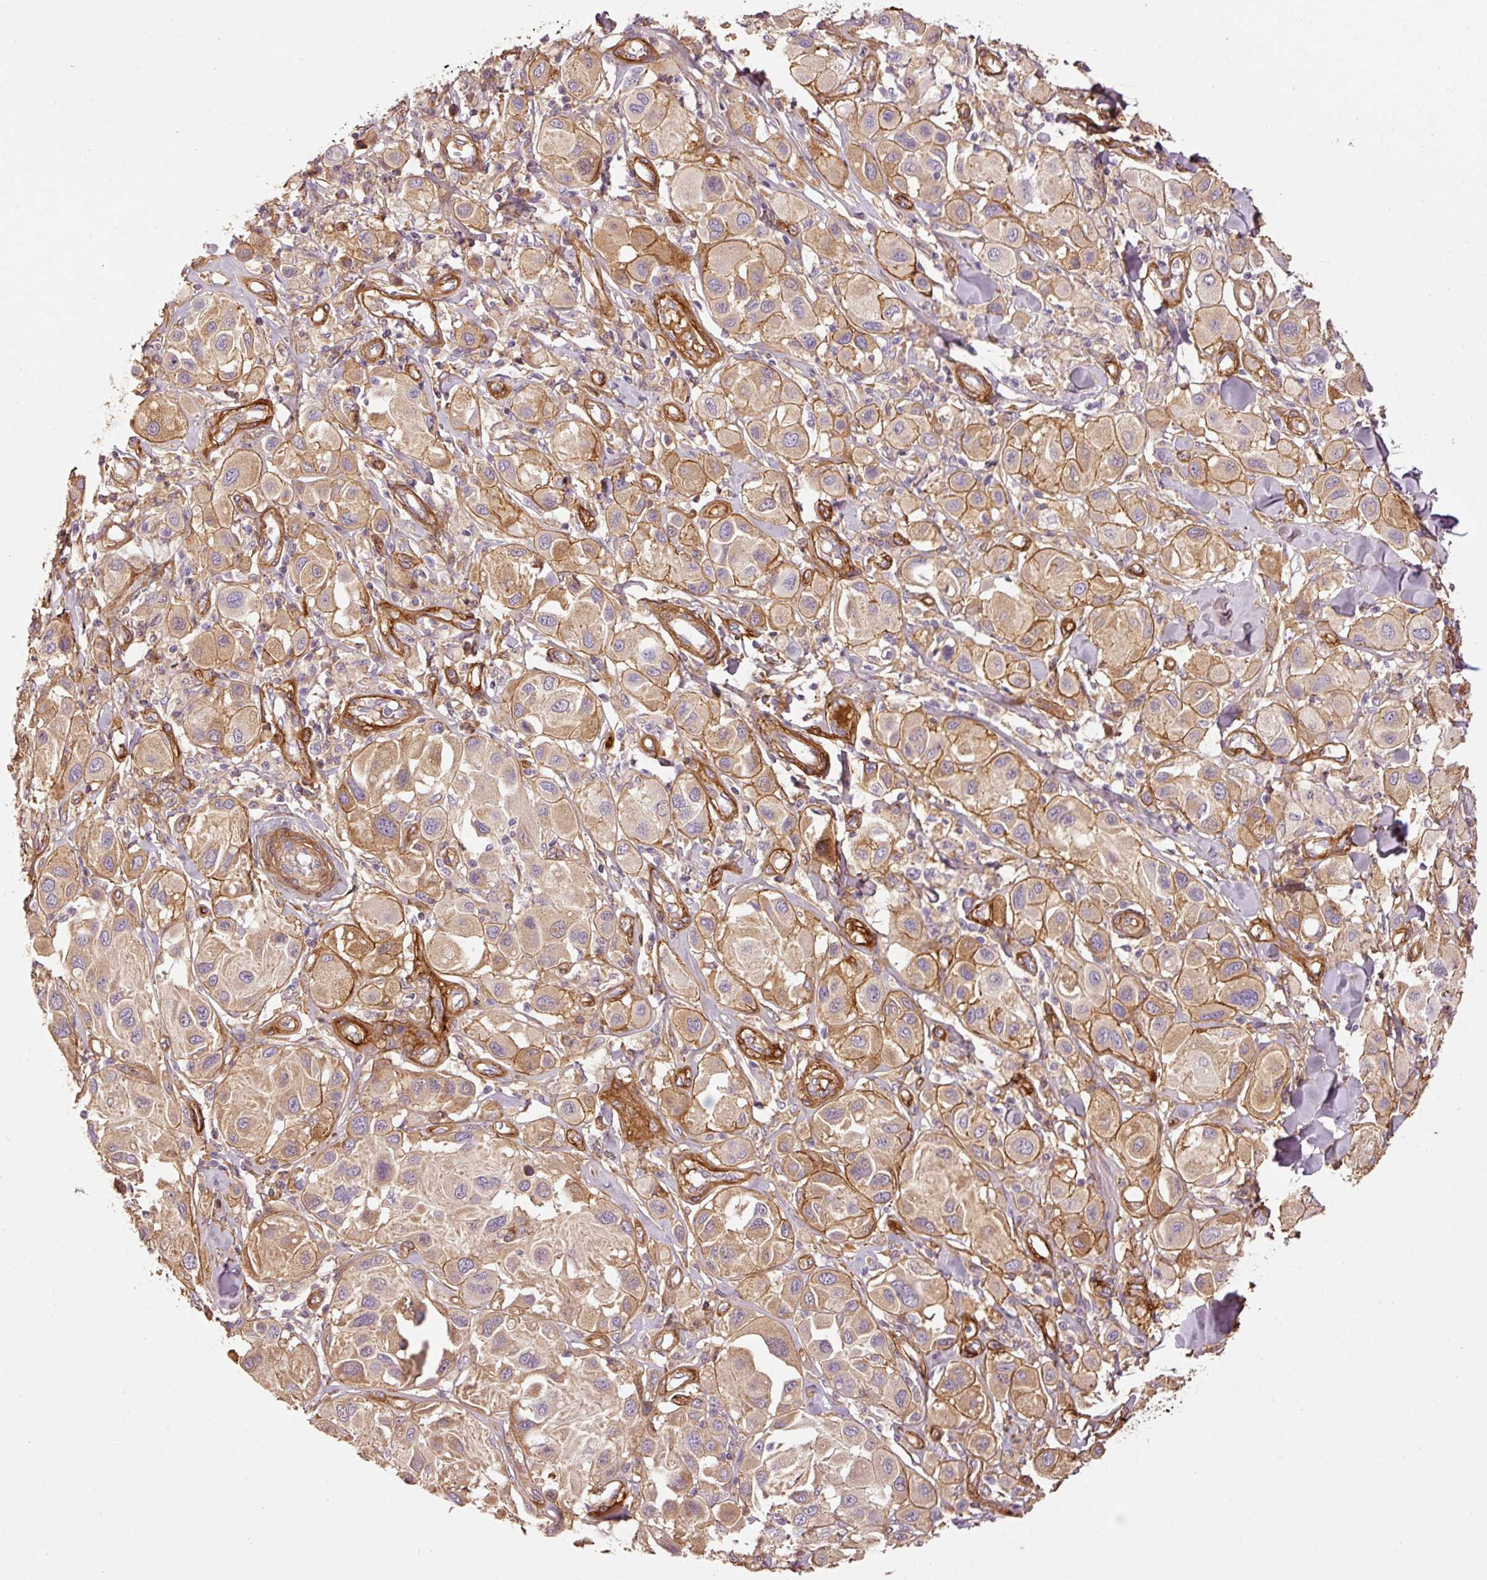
{"staining": {"intensity": "moderate", "quantity": ">75%", "location": "cytoplasmic/membranous"}, "tissue": "melanoma", "cell_type": "Tumor cells", "image_type": "cancer", "snomed": [{"axis": "morphology", "description": "Malignant melanoma, Metastatic site"}, {"axis": "topography", "description": "Skin"}], "caption": "Immunohistochemical staining of melanoma displays medium levels of moderate cytoplasmic/membranous staining in about >75% of tumor cells.", "gene": "NID2", "patient": {"sex": "male", "age": 41}}